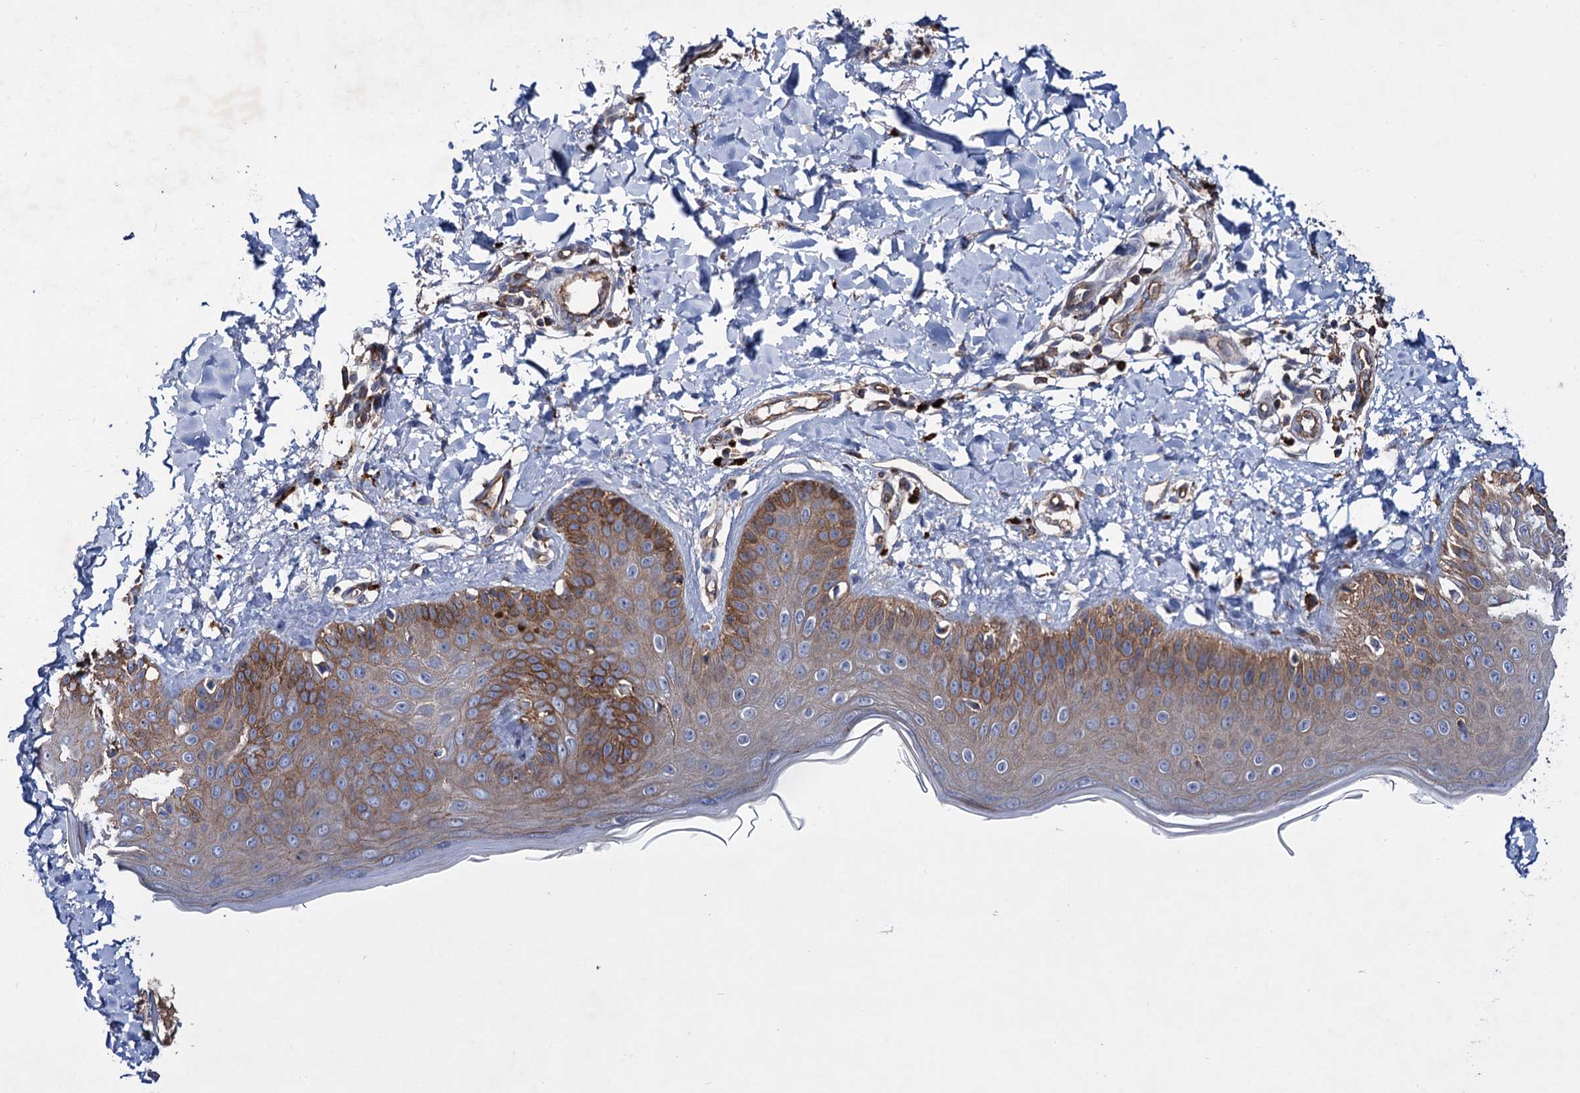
{"staining": {"intensity": "moderate", "quantity": "25%-75%", "location": "cytoplasmic/membranous"}, "tissue": "skin", "cell_type": "Fibroblasts", "image_type": "normal", "snomed": [{"axis": "morphology", "description": "Normal tissue, NOS"}, {"axis": "topography", "description": "Skin"}], "caption": "Immunohistochemistry staining of unremarkable skin, which exhibits medium levels of moderate cytoplasmic/membranous expression in approximately 25%-75% of fibroblasts indicating moderate cytoplasmic/membranous protein staining. The staining was performed using DAB (brown) for protein detection and nuclei were counterstained in hematoxylin (blue).", "gene": "SCPEP1", "patient": {"sex": "male", "age": 52}}